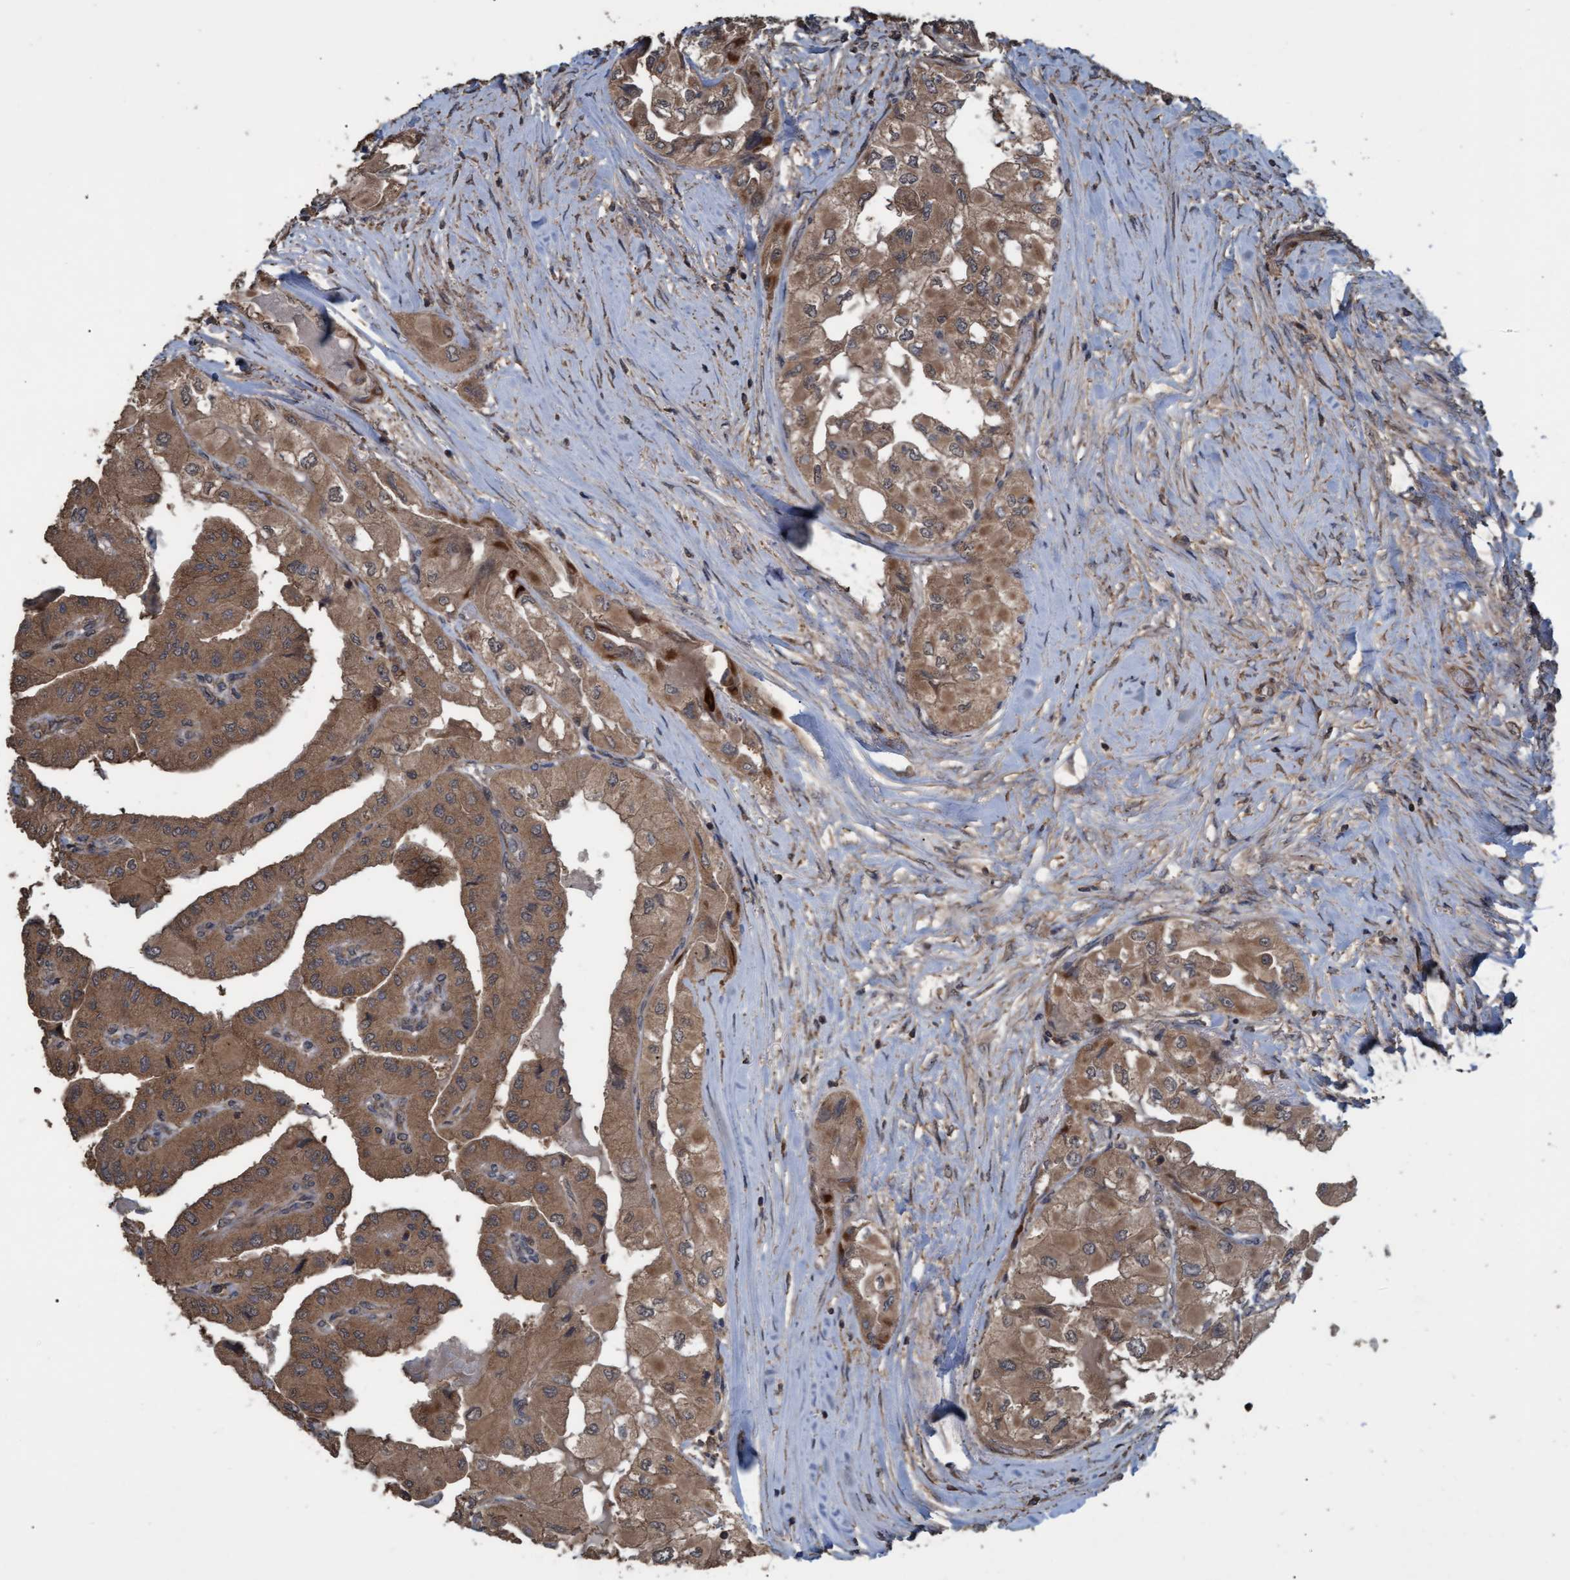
{"staining": {"intensity": "moderate", "quantity": ">75%", "location": "cytoplasmic/membranous"}, "tissue": "thyroid cancer", "cell_type": "Tumor cells", "image_type": "cancer", "snomed": [{"axis": "morphology", "description": "Papillary adenocarcinoma, NOS"}, {"axis": "topography", "description": "Thyroid gland"}], "caption": "Thyroid cancer (papillary adenocarcinoma) stained for a protein shows moderate cytoplasmic/membranous positivity in tumor cells.", "gene": "GGT6", "patient": {"sex": "female", "age": 59}}